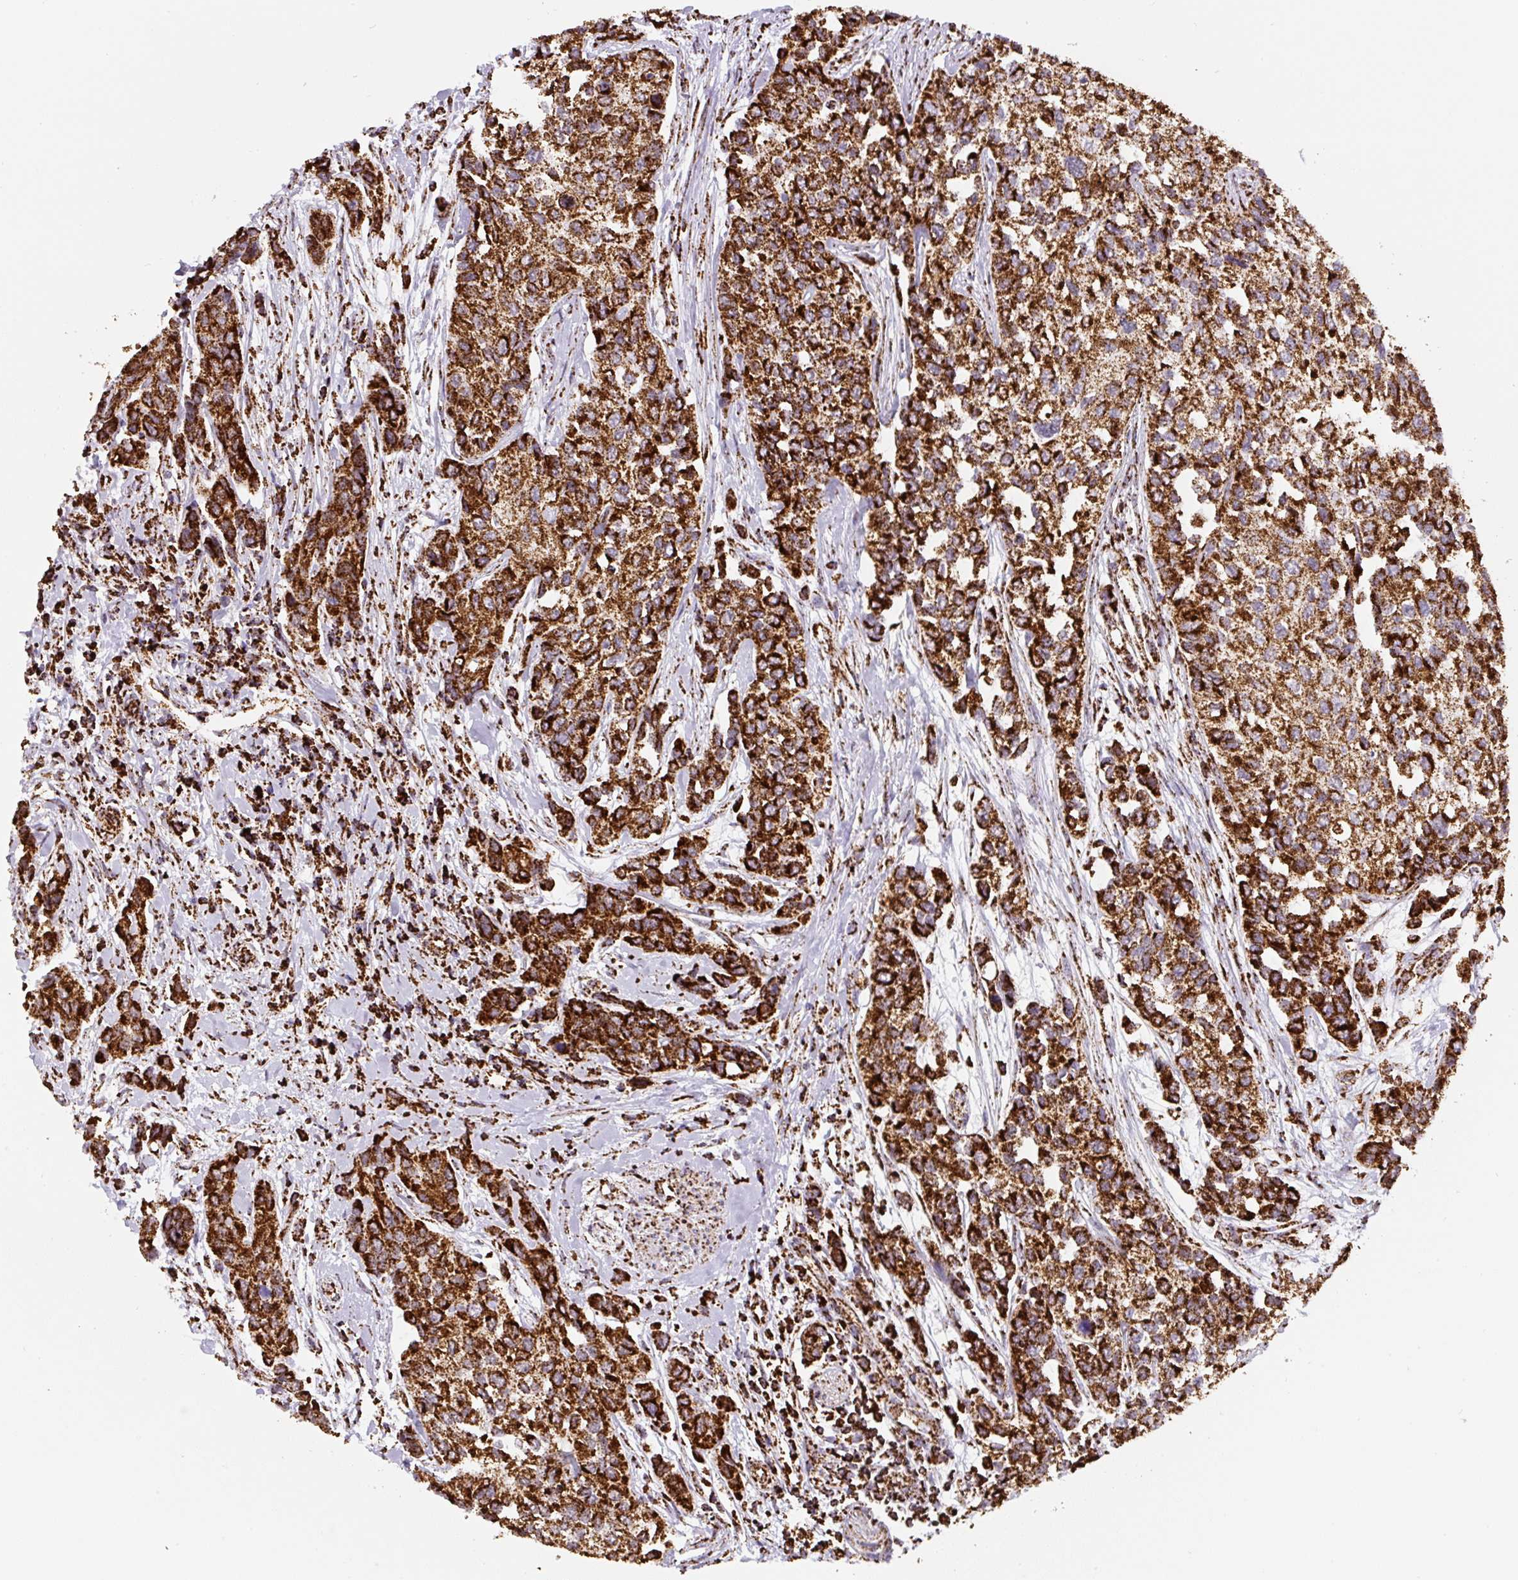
{"staining": {"intensity": "strong", "quantity": ">75%", "location": "cytoplasmic/membranous"}, "tissue": "urothelial cancer", "cell_type": "Tumor cells", "image_type": "cancer", "snomed": [{"axis": "morphology", "description": "Normal tissue, NOS"}, {"axis": "morphology", "description": "Urothelial carcinoma, High grade"}, {"axis": "topography", "description": "Vascular tissue"}, {"axis": "topography", "description": "Urinary bladder"}], "caption": "A brown stain highlights strong cytoplasmic/membranous positivity of a protein in urothelial cancer tumor cells. The staining was performed using DAB to visualize the protein expression in brown, while the nuclei were stained in blue with hematoxylin (Magnification: 20x).", "gene": "ATP5F1A", "patient": {"sex": "female", "age": 56}}